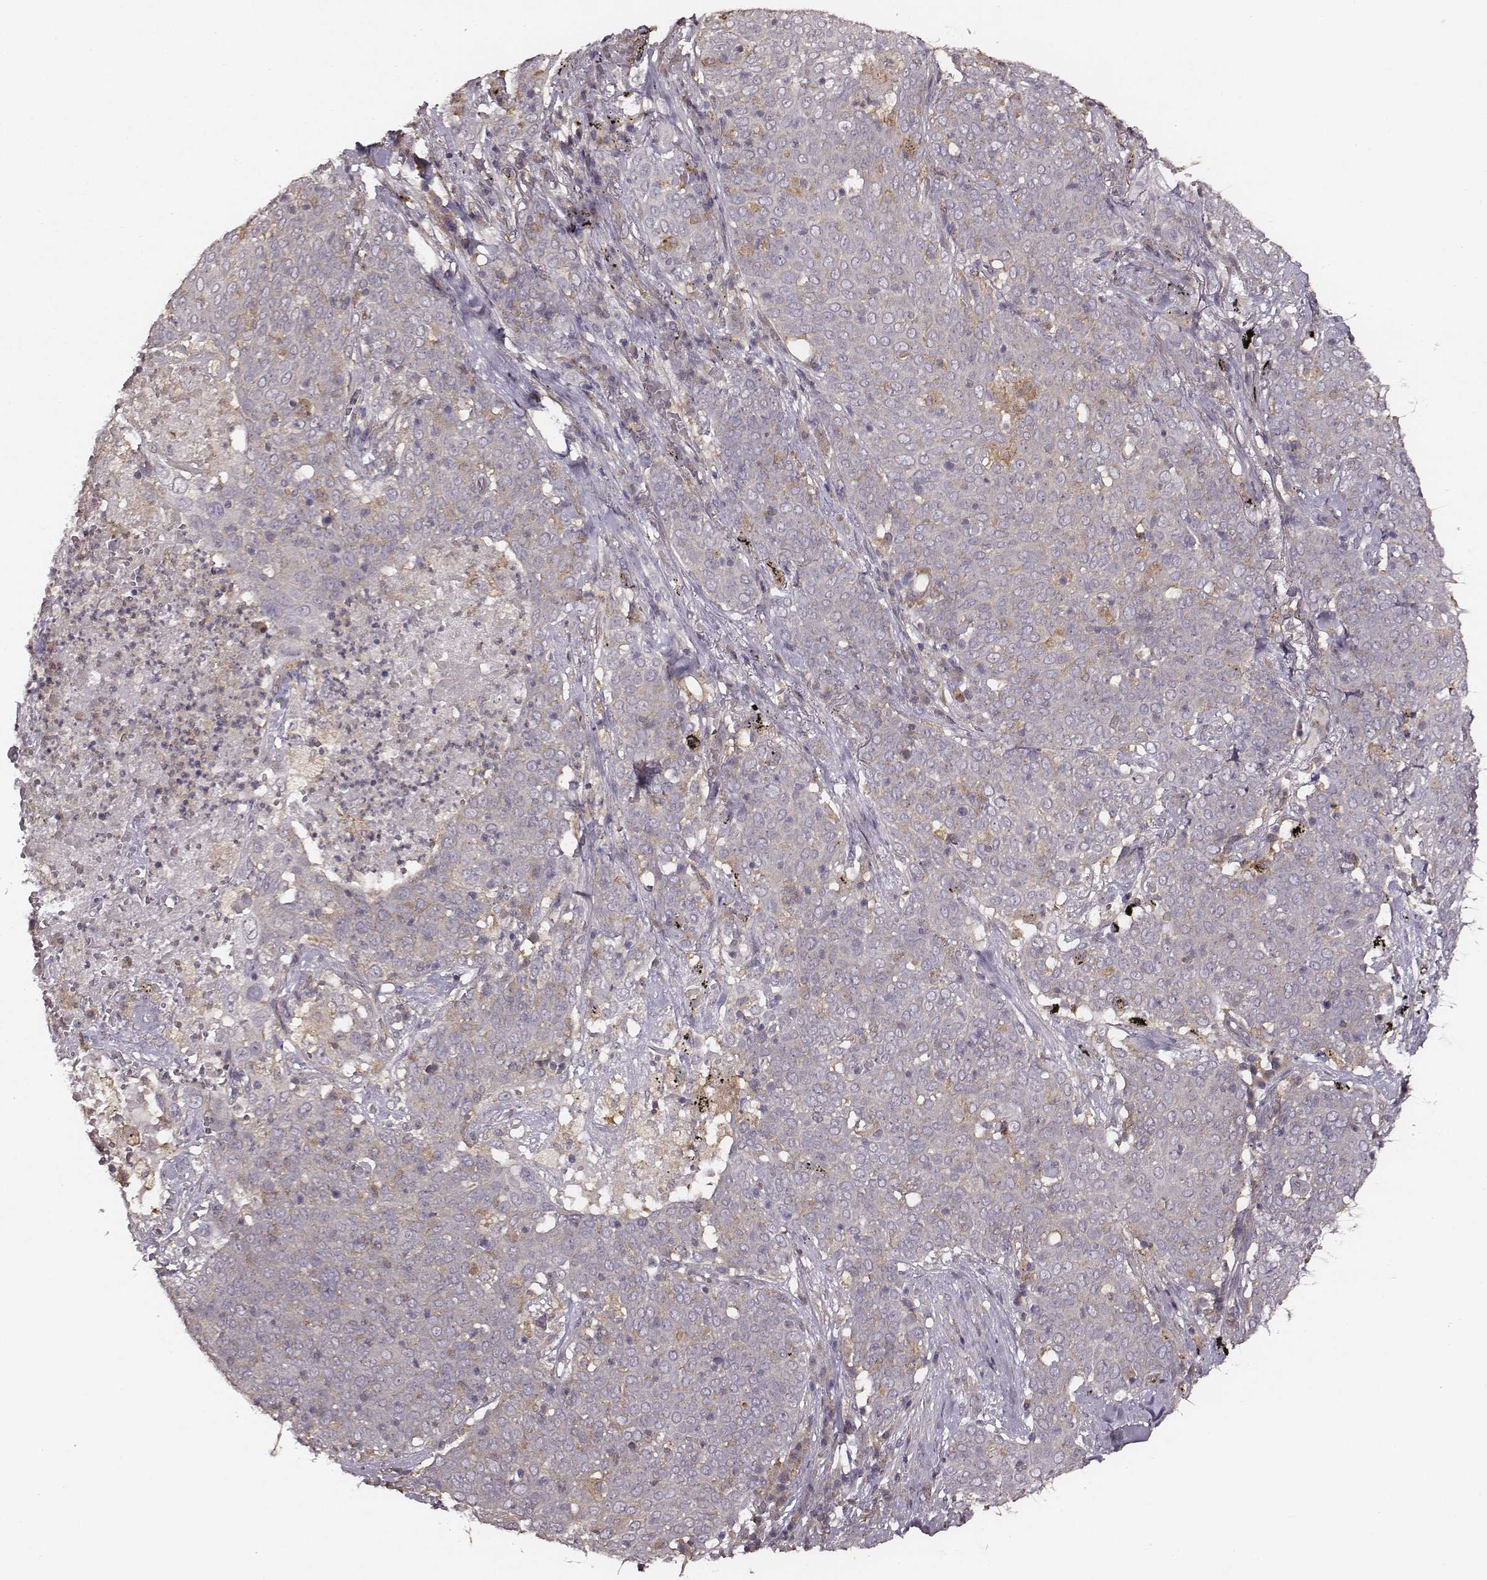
{"staining": {"intensity": "negative", "quantity": "none", "location": "none"}, "tissue": "lung cancer", "cell_type": "Tumor cells", "image_type": "cancer", "snomed": [{"axis": "morphology", "description": "Squamous cell carcinoma, NOS"}, {"axis": "topography", "description": "Lung"}], "caption": "DAB immunohistochemical staining of lung cancer shows no significant expression in tumor cells. (DAB (3,3'-diaminobenzidine) immunohistochemistry, high magnification).", "gene": "VPS26A", "patient": {"sex": "male", "age": 82}}